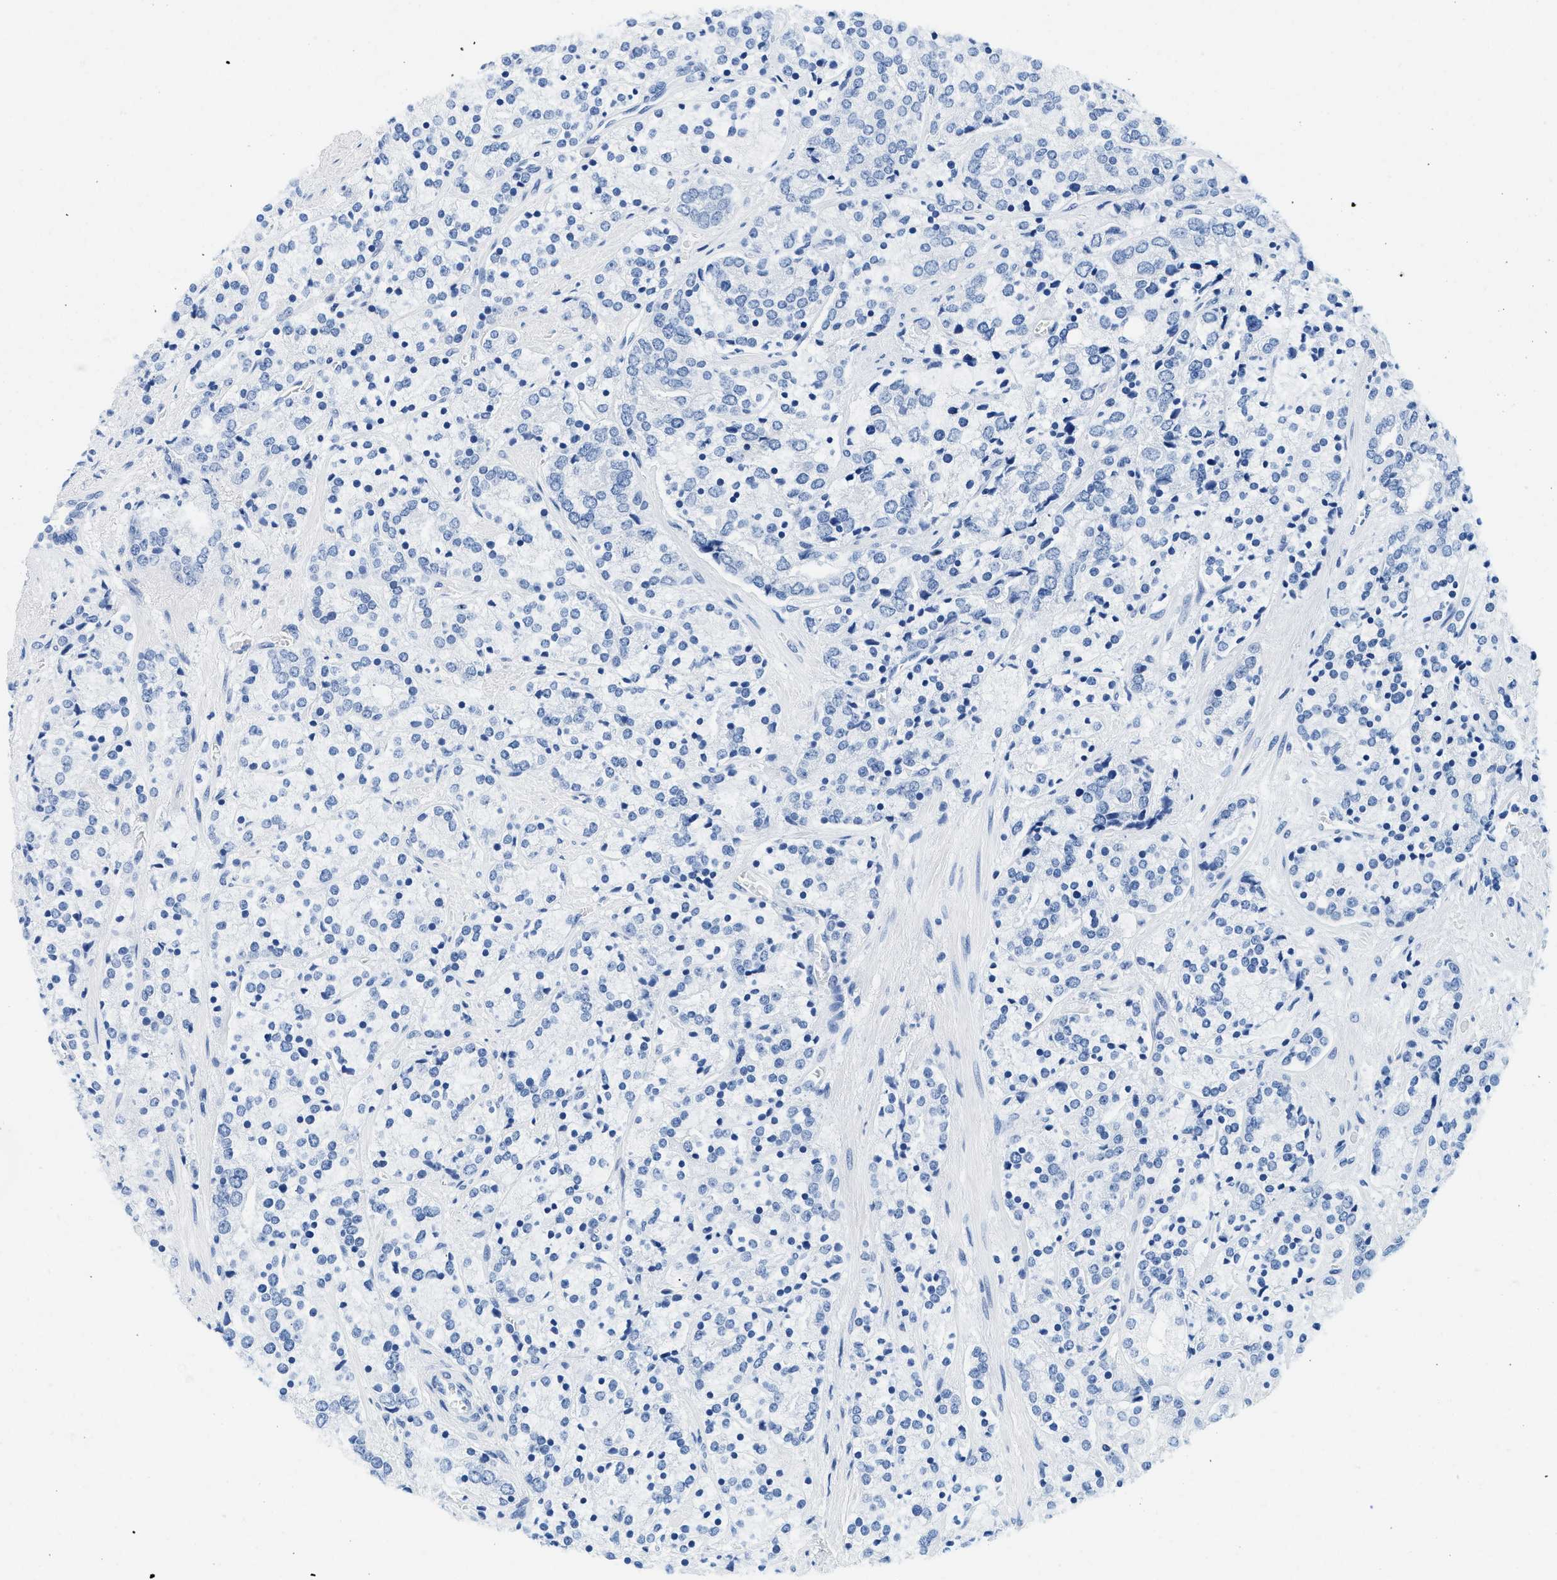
{"staining": {"intensity": "negative", "quantity": "none", "location": "none"}, "tissue": "prostate cancer", "cell_type": "Tumor cells", "image_type": "cancer", "snomed": [{"axis": "morphology", "description": "Adenocarcinoma, High grade"}, {"axis": "topography", "description": "Prostate"}], "caption": "Photomicrograph shows no significant protein staining in tumor cells of prostate cancer (high-grade adenocarcinoma).", "gene": "GSN", "patient": {"sex": "male", "age": 71}}